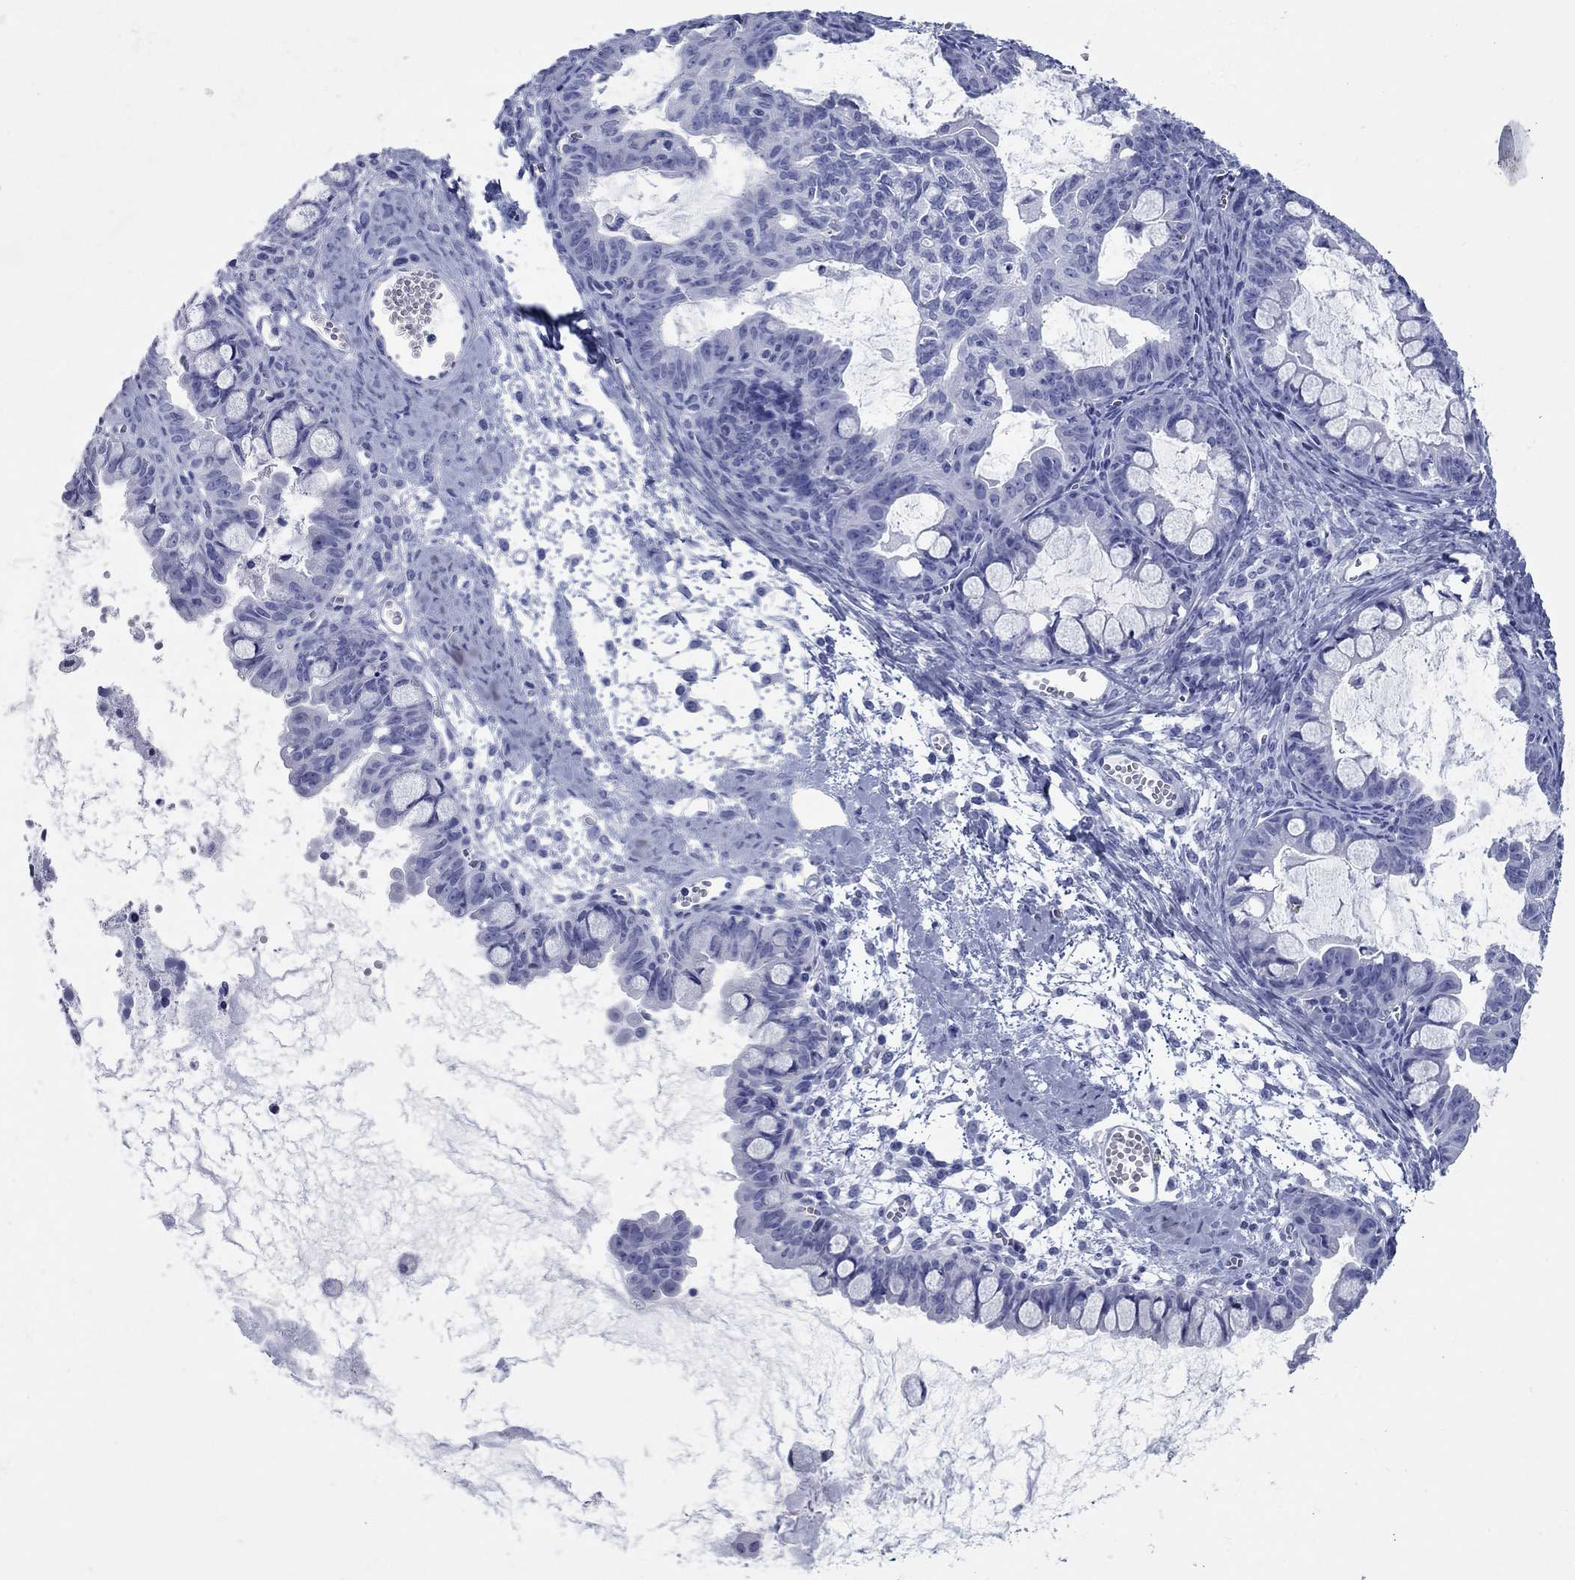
{"staining": {"intensity": "negative", "quantity": "none", "location": "none"}, "tissue": "ovarian cancer", "cell_type": "Tumor cells", "image_type": "cancer", "snomed": [{"axis": "morphology", "description": "Cystadenocarcinoma, mucinous, NOS"}, {"axis": "topography", "description": "Ovary"}], "caption": "Tumor cells are negative for protein expression in human mucinous cystadenocarcinoma (ovarian). The staining was performed using DAB to visualize the protein expression in brown, while the nuclei were stained in blue with hematoxylin (Magnification: 20x).", "gene": "CCNA1", "patient": {"sex": "female", "age": 63}}